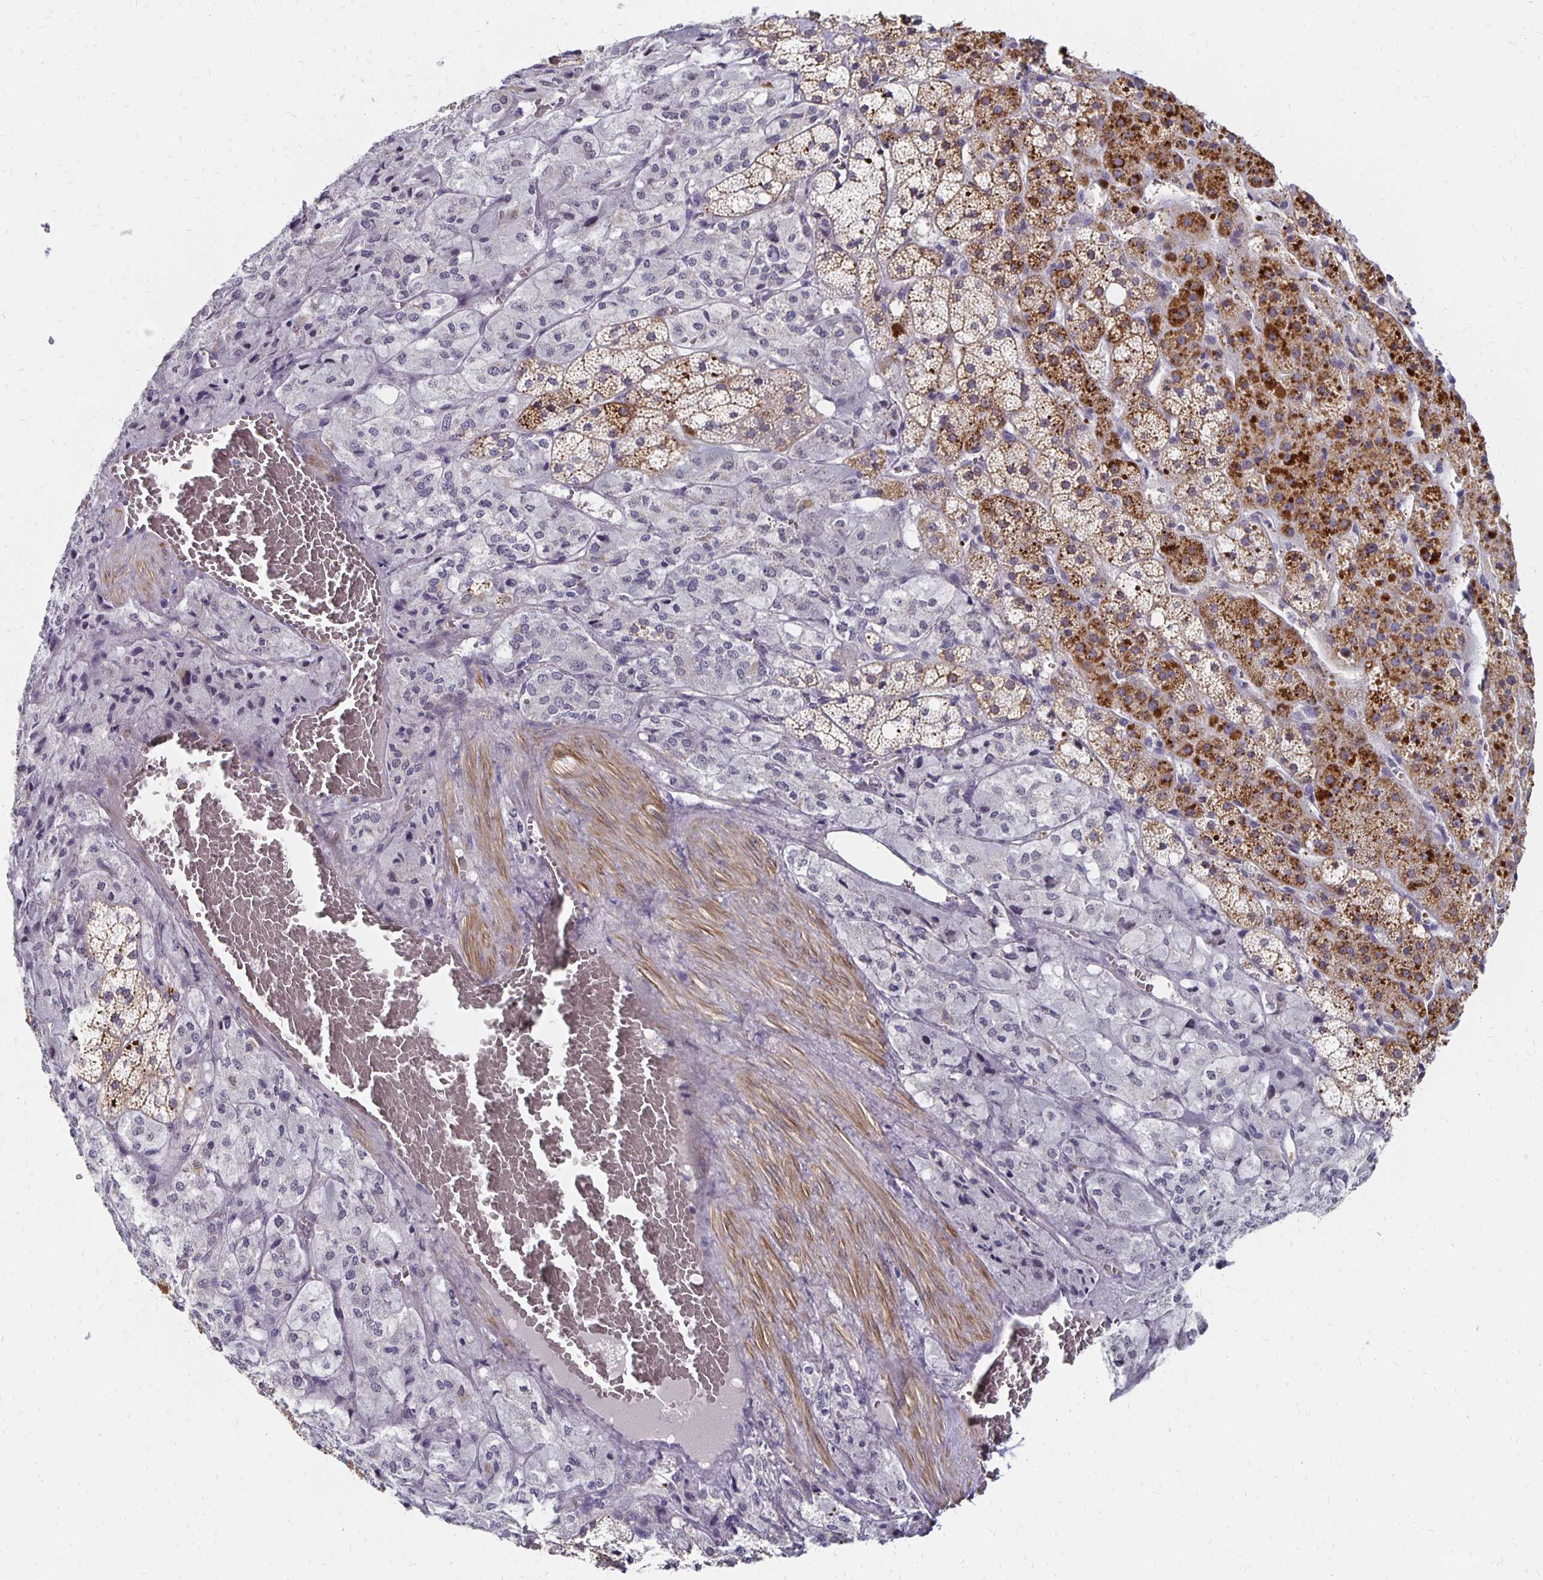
{"staining": {"intensity": "strong", "quantity": "25%-75%", "location": "cytoplasmic/membranous"}, "tissue": "adrenal gland", "cell_type": "Glandular cells", "image_type": "normal", "snomed": [{"axis": "morphology", "description": "Normal tissue, NOS"}, {"axis": "topography", "description": "Adrenal gland"}], "caption": "The immunohistochemical stain shows strong cytoplasmic/membranous staining in glandular cells of benign adrenal gland.", "gene": "ATOSB", "patient": {"sex": "male", "age": 53}}